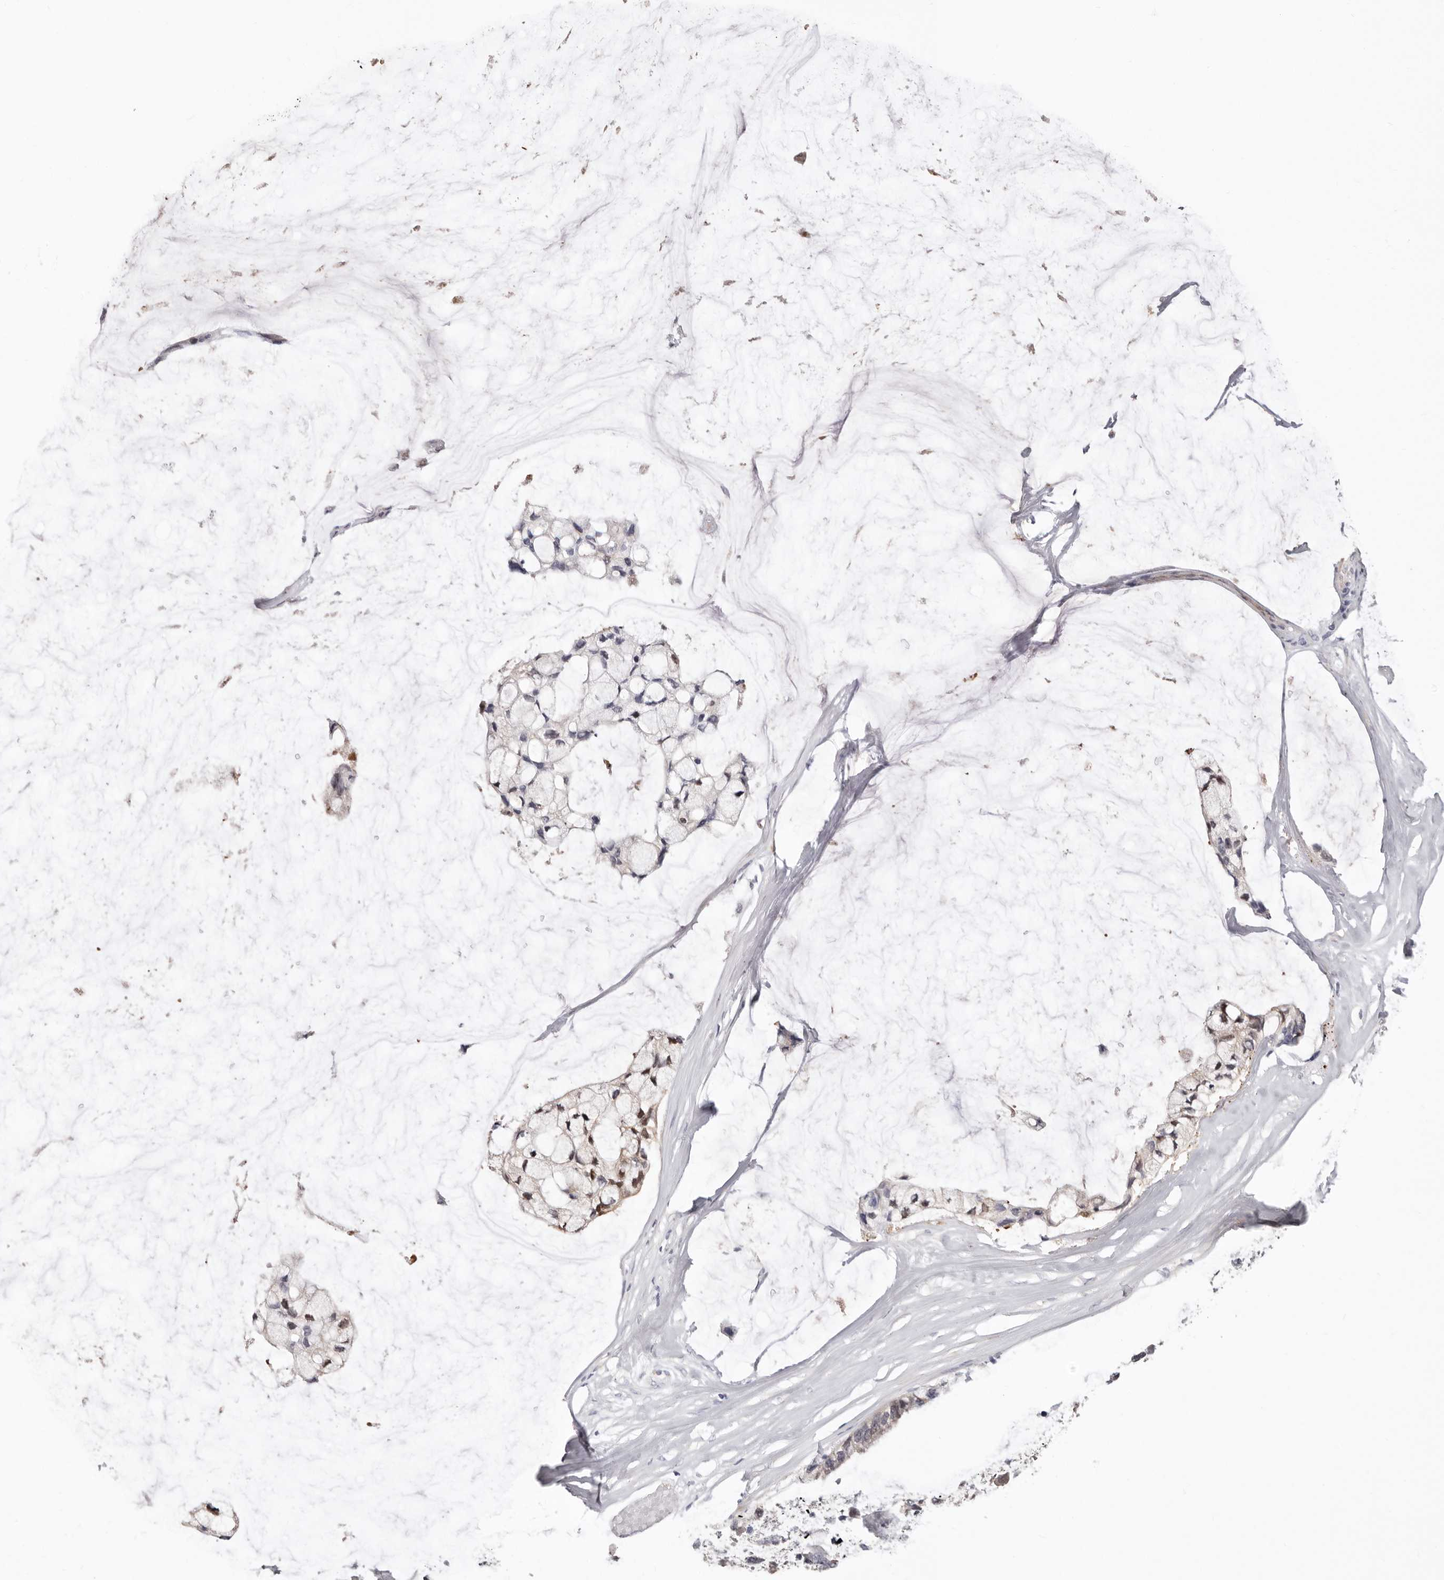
{"staining": {"intensity": "moderate", "quantity": "<25%", "location": "cytoplasmic/membranous,nuclear"}, "tissue": "ovarian cancer", "cell_type": "Tumor cells", "image_type": "cancer", "snomed": [{"axis": "morphology", "description": "Cystadenocarcinoma, mucinous, NOS"}, {"axis": "topography", "description": "Ovary"}], "caption": "Immunohistochemical staining of human ovarian cancer demonstrates low levels of moderate cytoplasmic/membranous and nuclear protein expression in approximately <25% of tumor cells. The staining was performed using DAB, with brown indicating positive protein expression. Nuclei are stained blue with hematoxylin.", "gene": "PKDCC", "patient": {"sex": "female", "age": 39}}